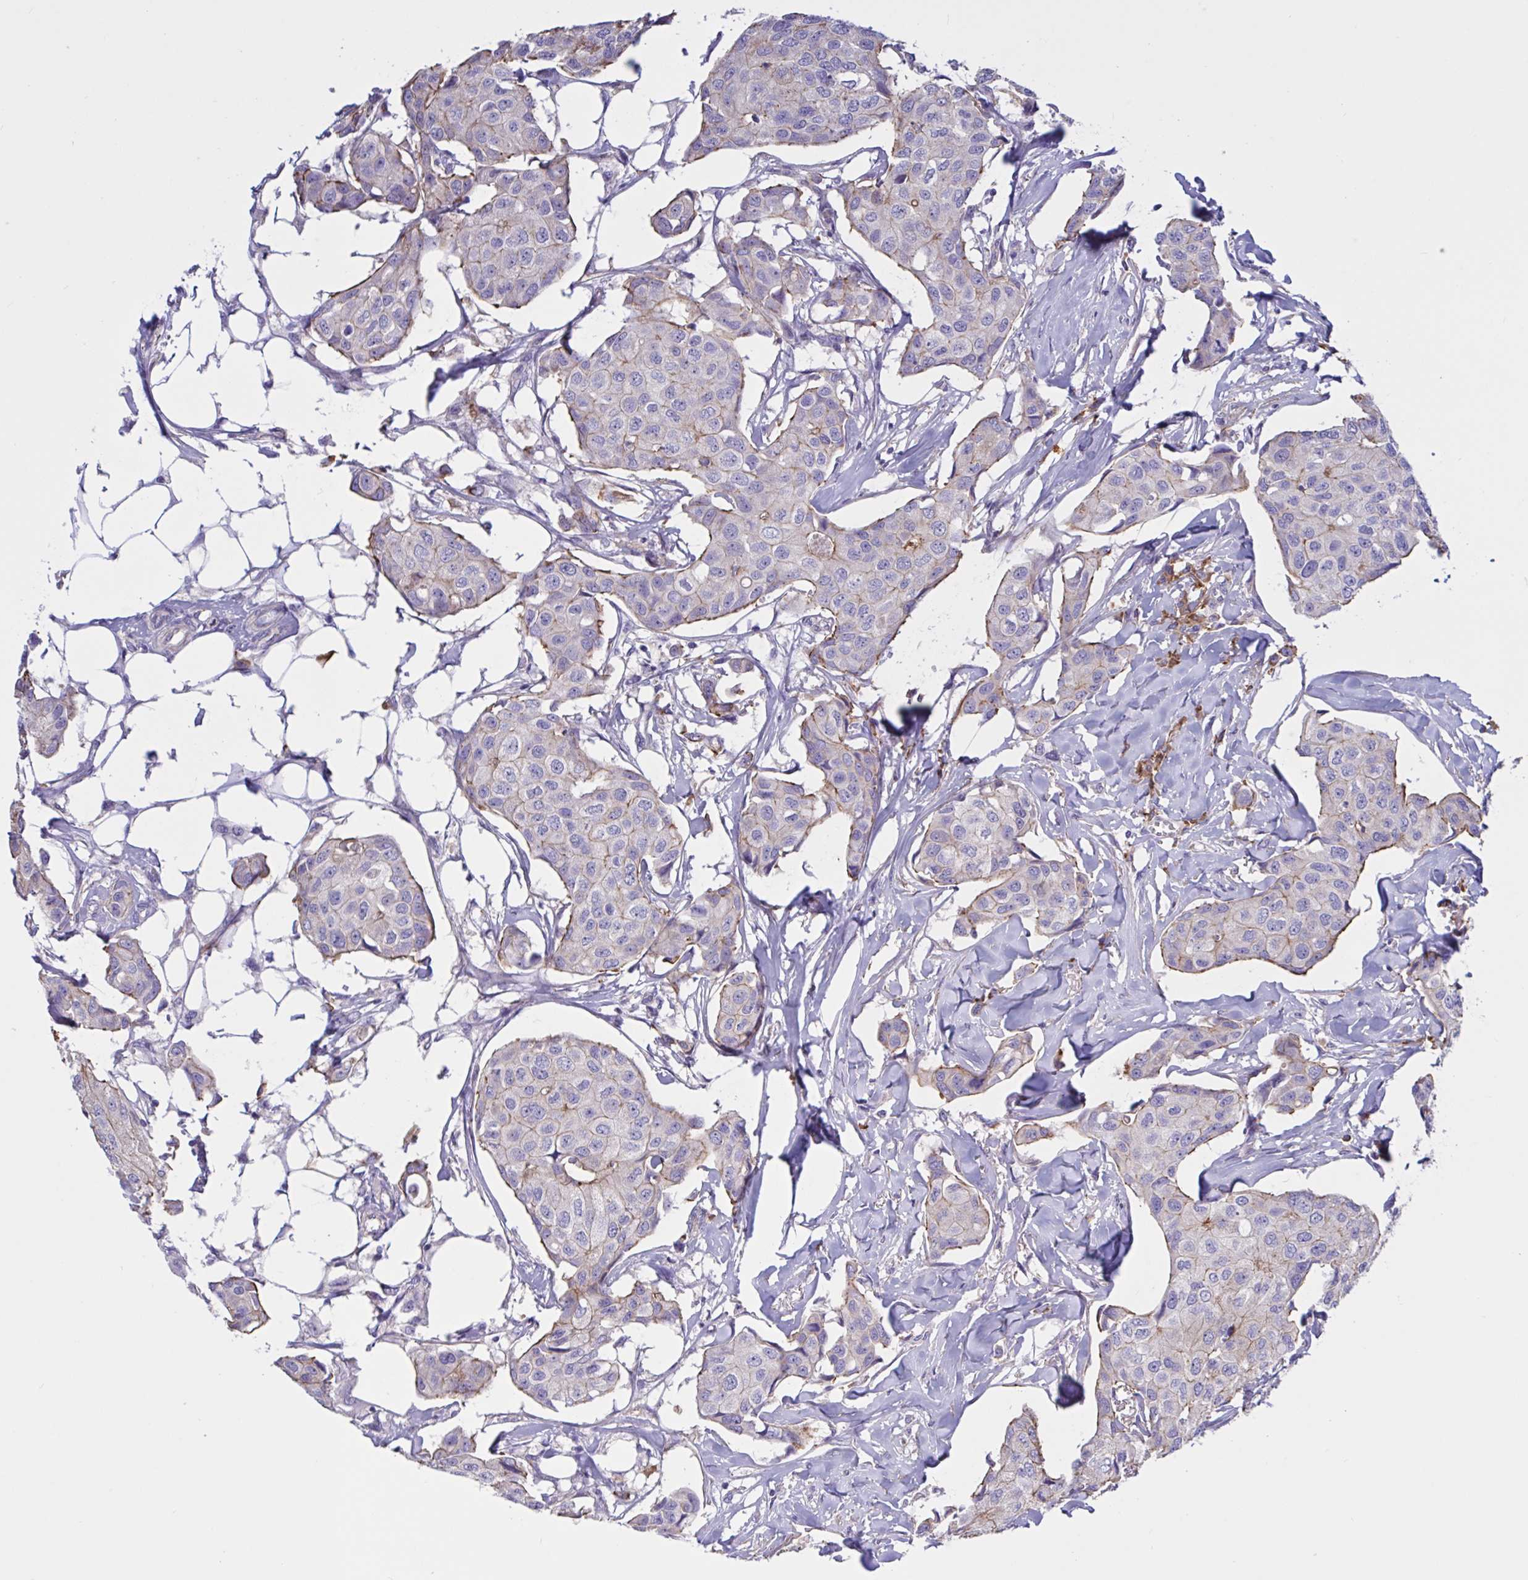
{"staining": {"intensity": "moderate", "quantity": "<25%", "location": "cytoplasmic/membranous"}, "tissue": "breast cancer", "cell_type": "Tumor cells", "image_type": "cancer", "snomed": [{"axis": "morphology", "description": "Duct carcinoma"}, {"axis": "topography", "description": "Breast"}, {"axis": "topography", "description": "Lymph node"}], "caption": "About <25% of tumor cells in breast cancer (infiltrating ductal carcinoma) exhibit moderate cytoplasmic/membranous protein positivity as visualized by brown immunohistochemical staining.", "gene": "SLC66A1", "patient": {"sex": "female", "age": 80}}